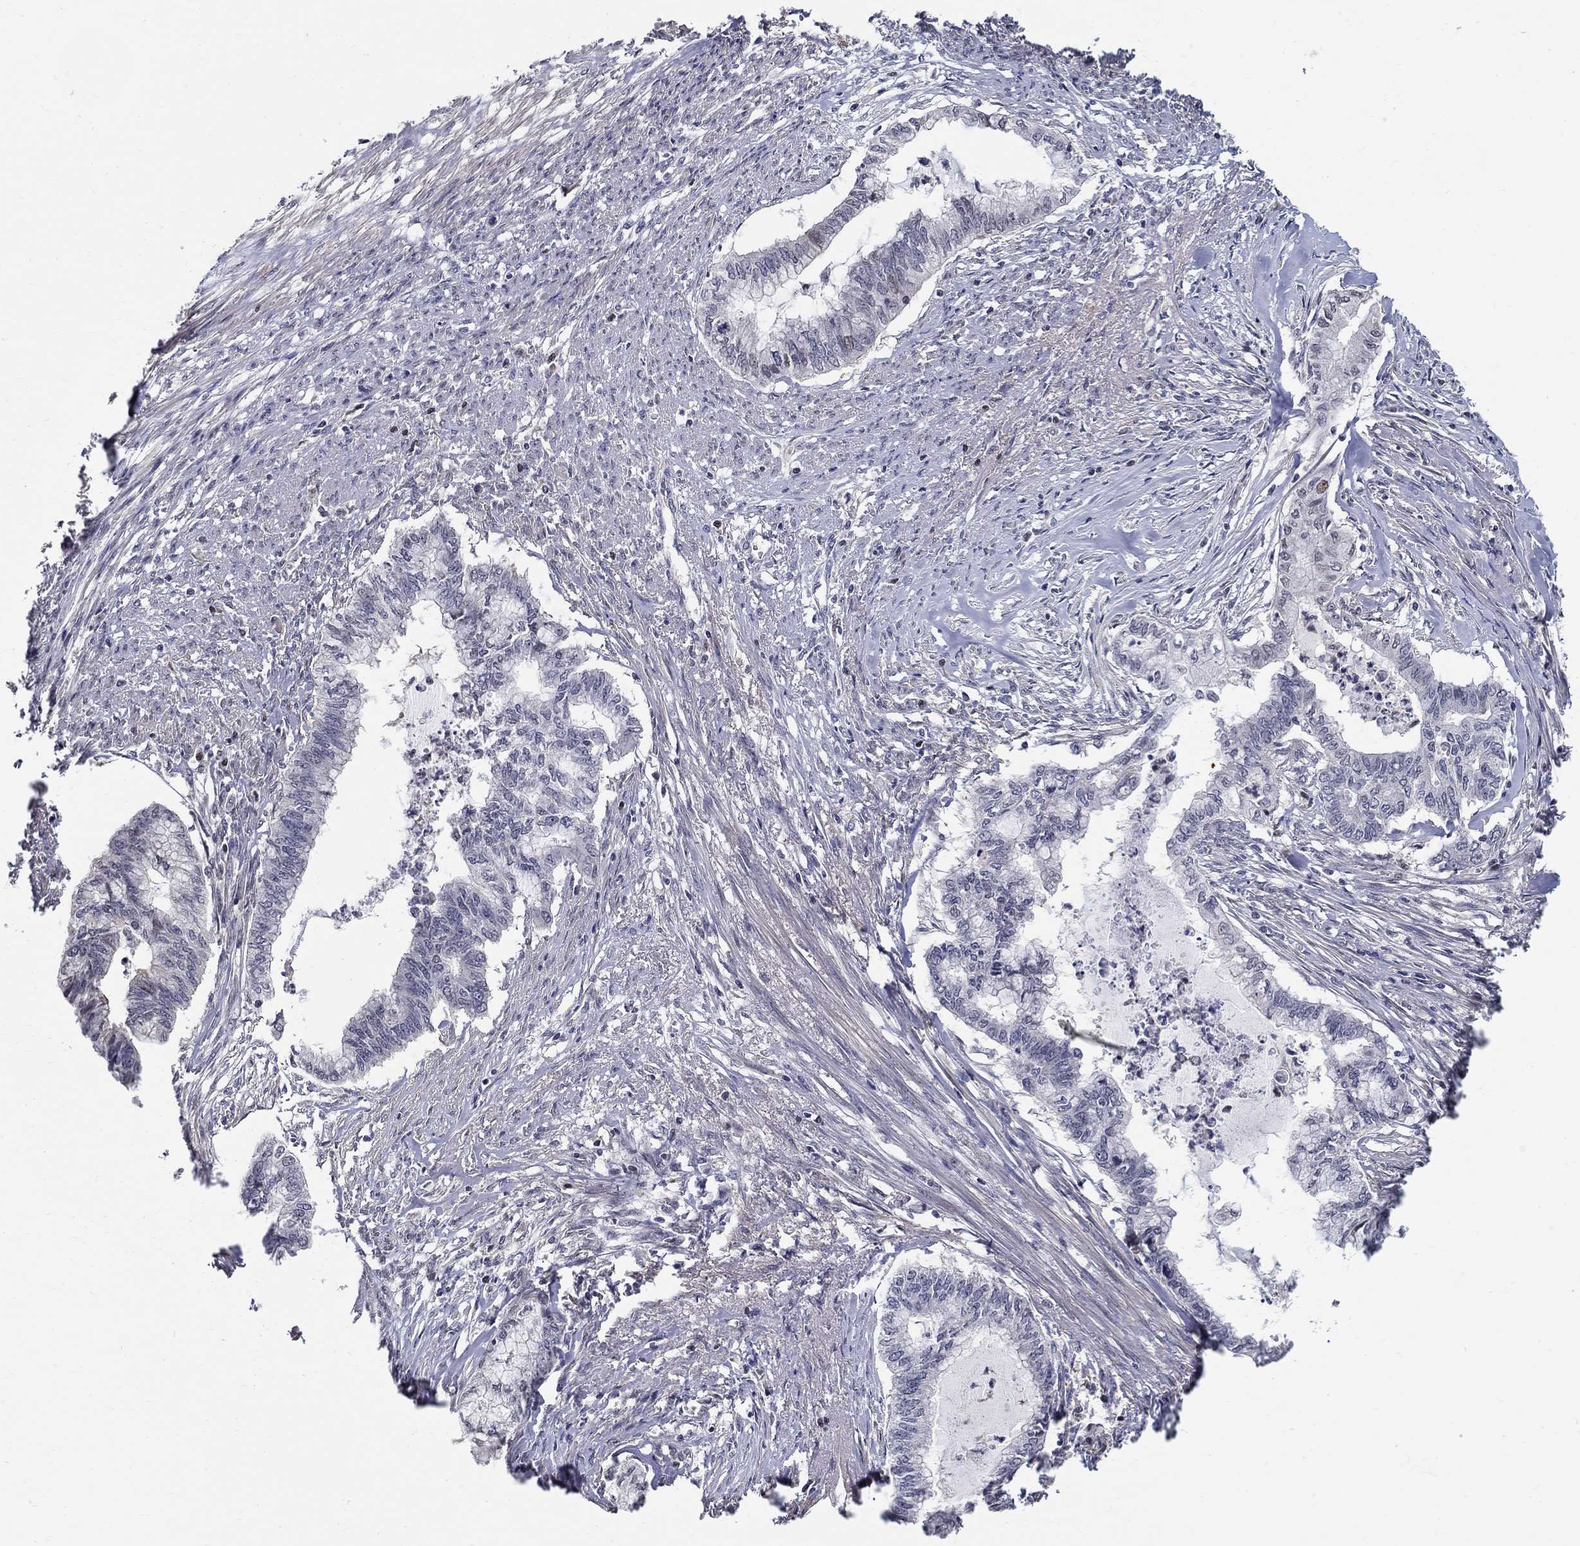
{"staining": {"intensity": "negative", "quantity": "none", "location": "none"}, "tissue": "endometrial cancer", "cell_type": "Tumor cells", "image_type": "cancer", "snomed": [{"axis": "morphology", "description": "Adenocarcinoma, NOS"}, {"axis": "topography", "description": "Endometrium"}], "caption": "There is no significant expression in tumor cells of endometrial cancer (adenocarcinoma).", "gene": "C16orf46", "patient": {"sex": "female", "age": 79}}